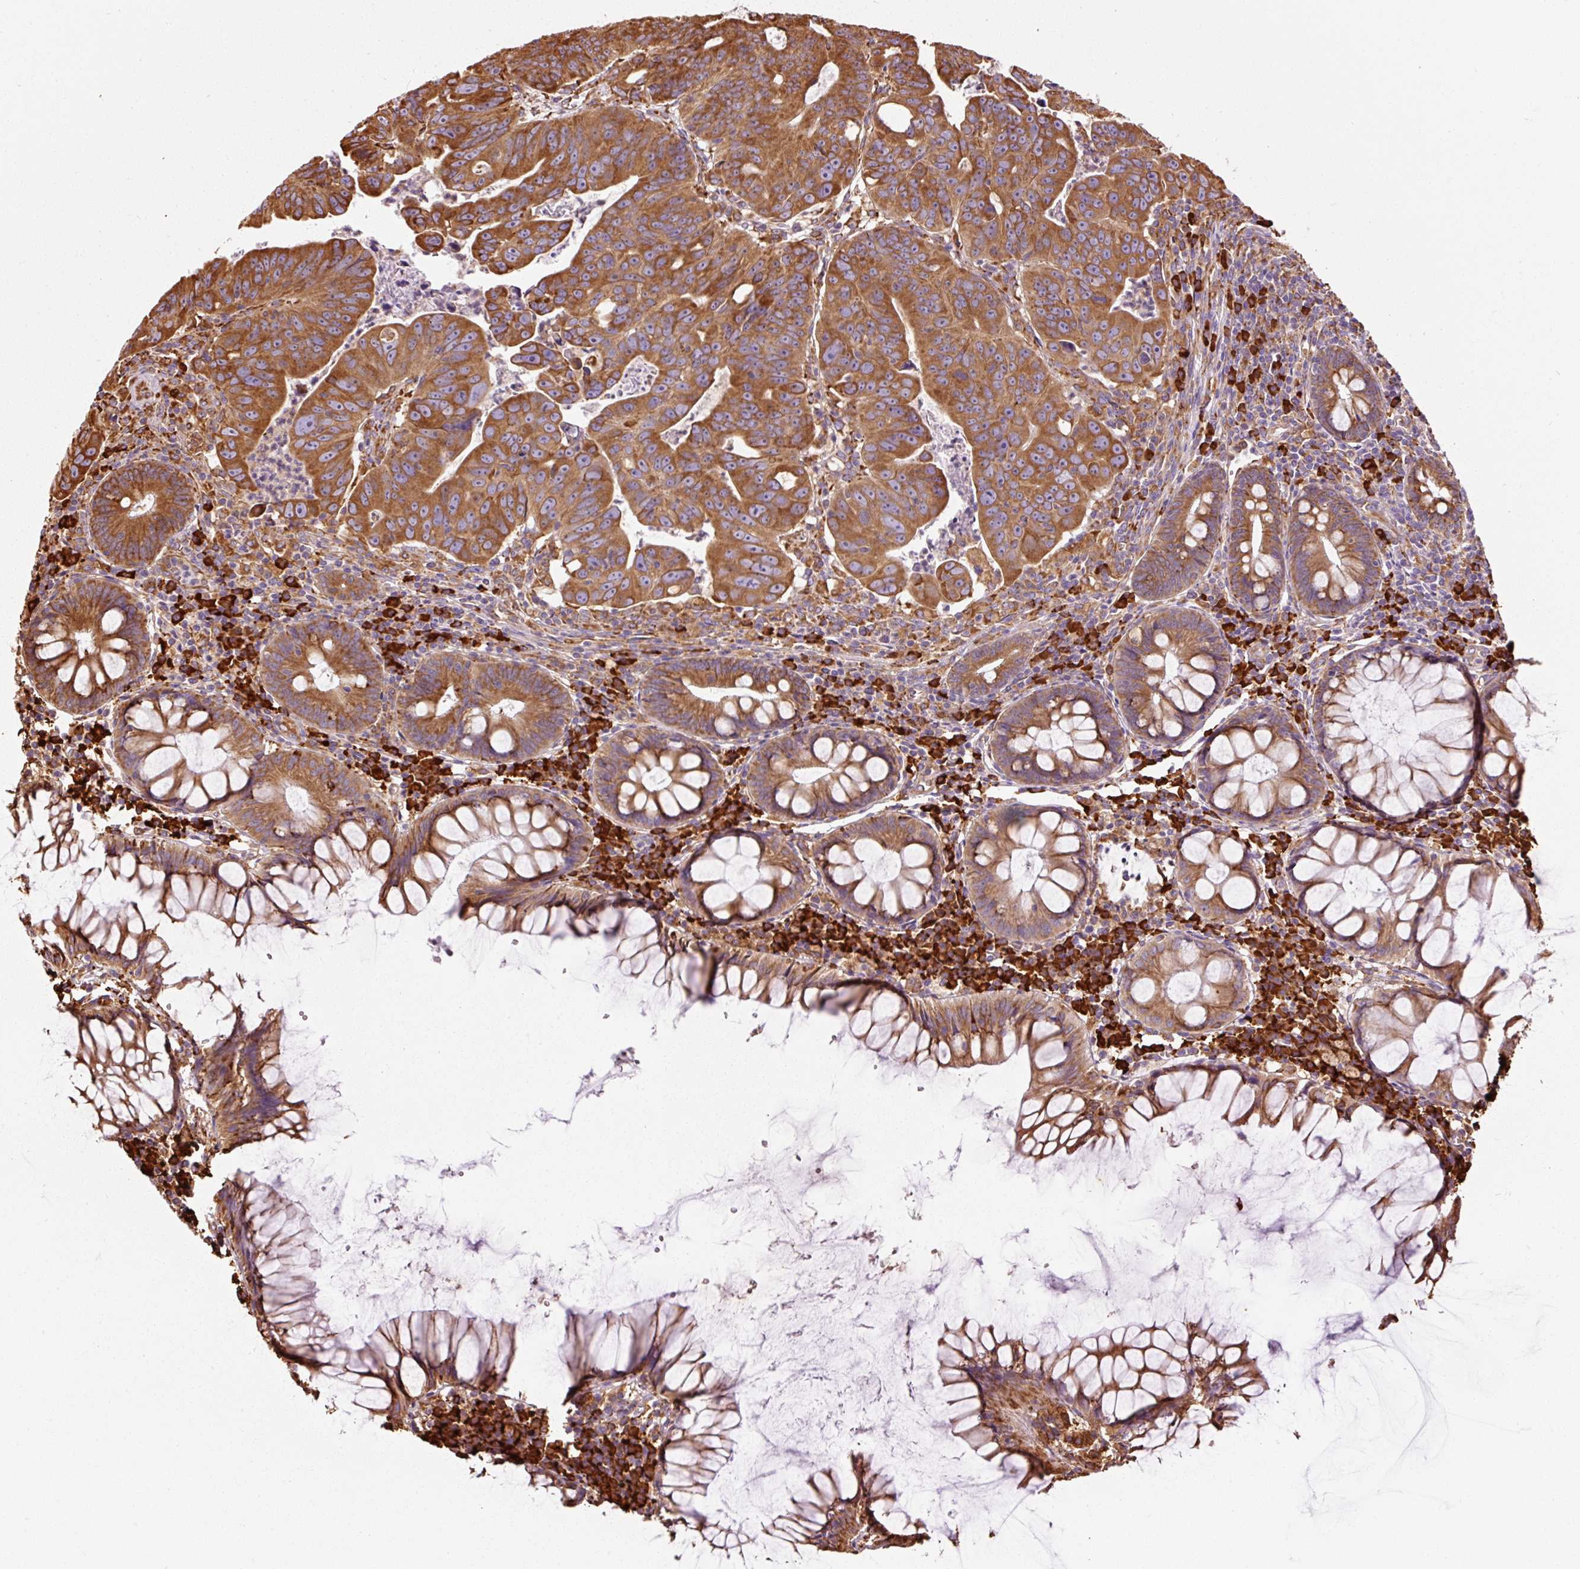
{"staining": {"intensity": "strong", "quantity": ">75%", "location": "cytoplasmic/membranous"}, "tissue": "colorectal cancer", "cell_type": "Tumor cells", "image_type": "cancer", "snomed": [{"axis": "morphology", "description": "Adenocarcinoma, NOS"}, {"axis": "topography", "description": "Rectum"}], "caption": "The histopathology image reveals immunohistochemical staining of colorectal adenocarcinoma. There is strong cytoplasmic/membranous positivity is present in approximately >75% of tumor cells.", "gene": "KLC1", "patient": {"sex": "male", "age": 69}}